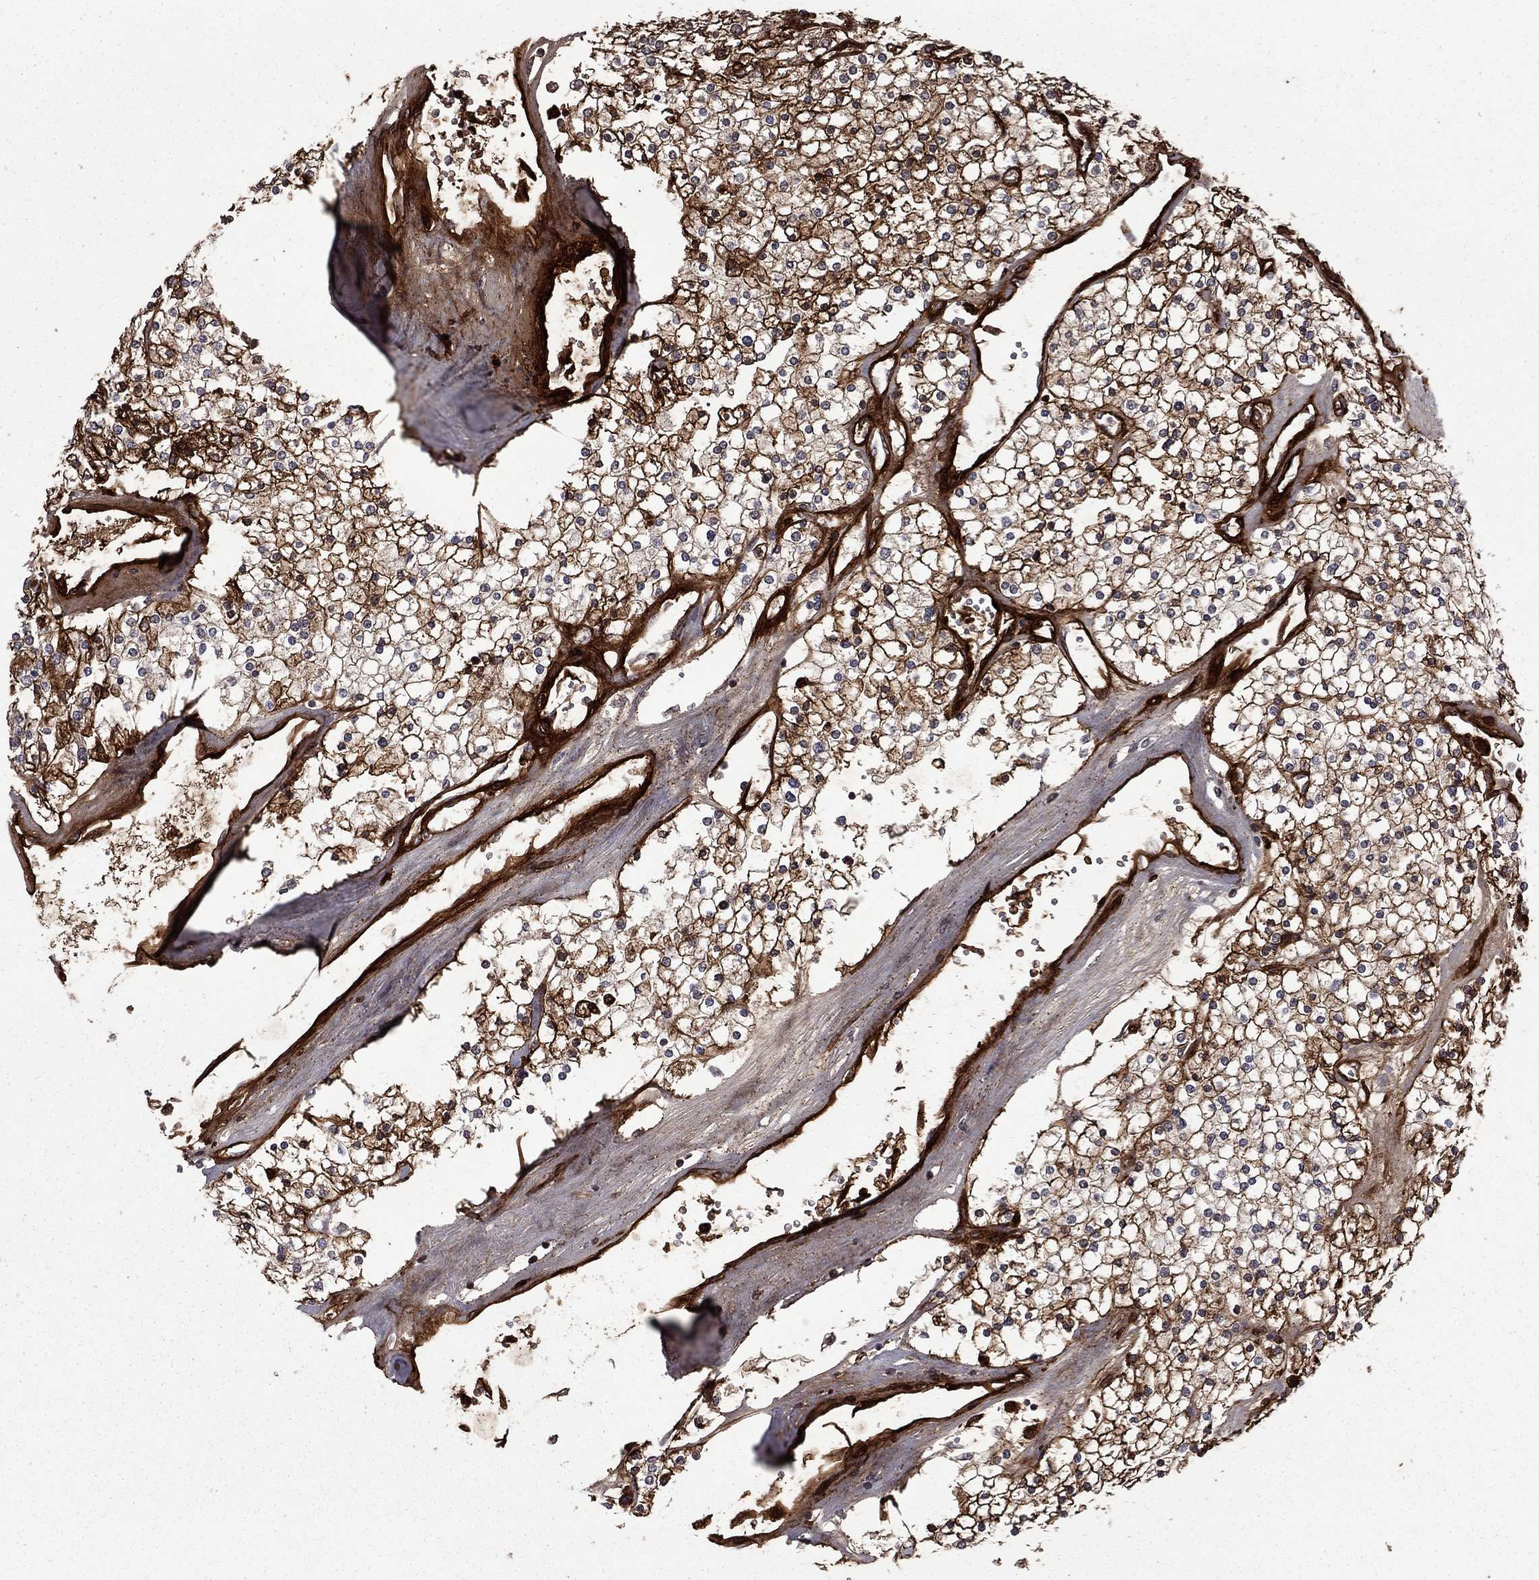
{"staining": {"intensity": "moderate", "quantity": ">75%", "location": "cytoplasmic/membranous"}, "tissue": "renal cancer", "cell_type": "Tumor cells", "image_type": "cancer", "snomed": [{"axis": "morphology", "description": "Adenocarcinoma, NOS"}, {"axis": "topography", "description": "Kidney"}], "caption": "Protein staining of renal cancer (adenocarcinoma) tissue exhibits moderate cytoplasmic/membranous expression in approximately >75% of tumor cells.", "gene": "COL18A1", "patient": {"sex": "male", "age": 80}}